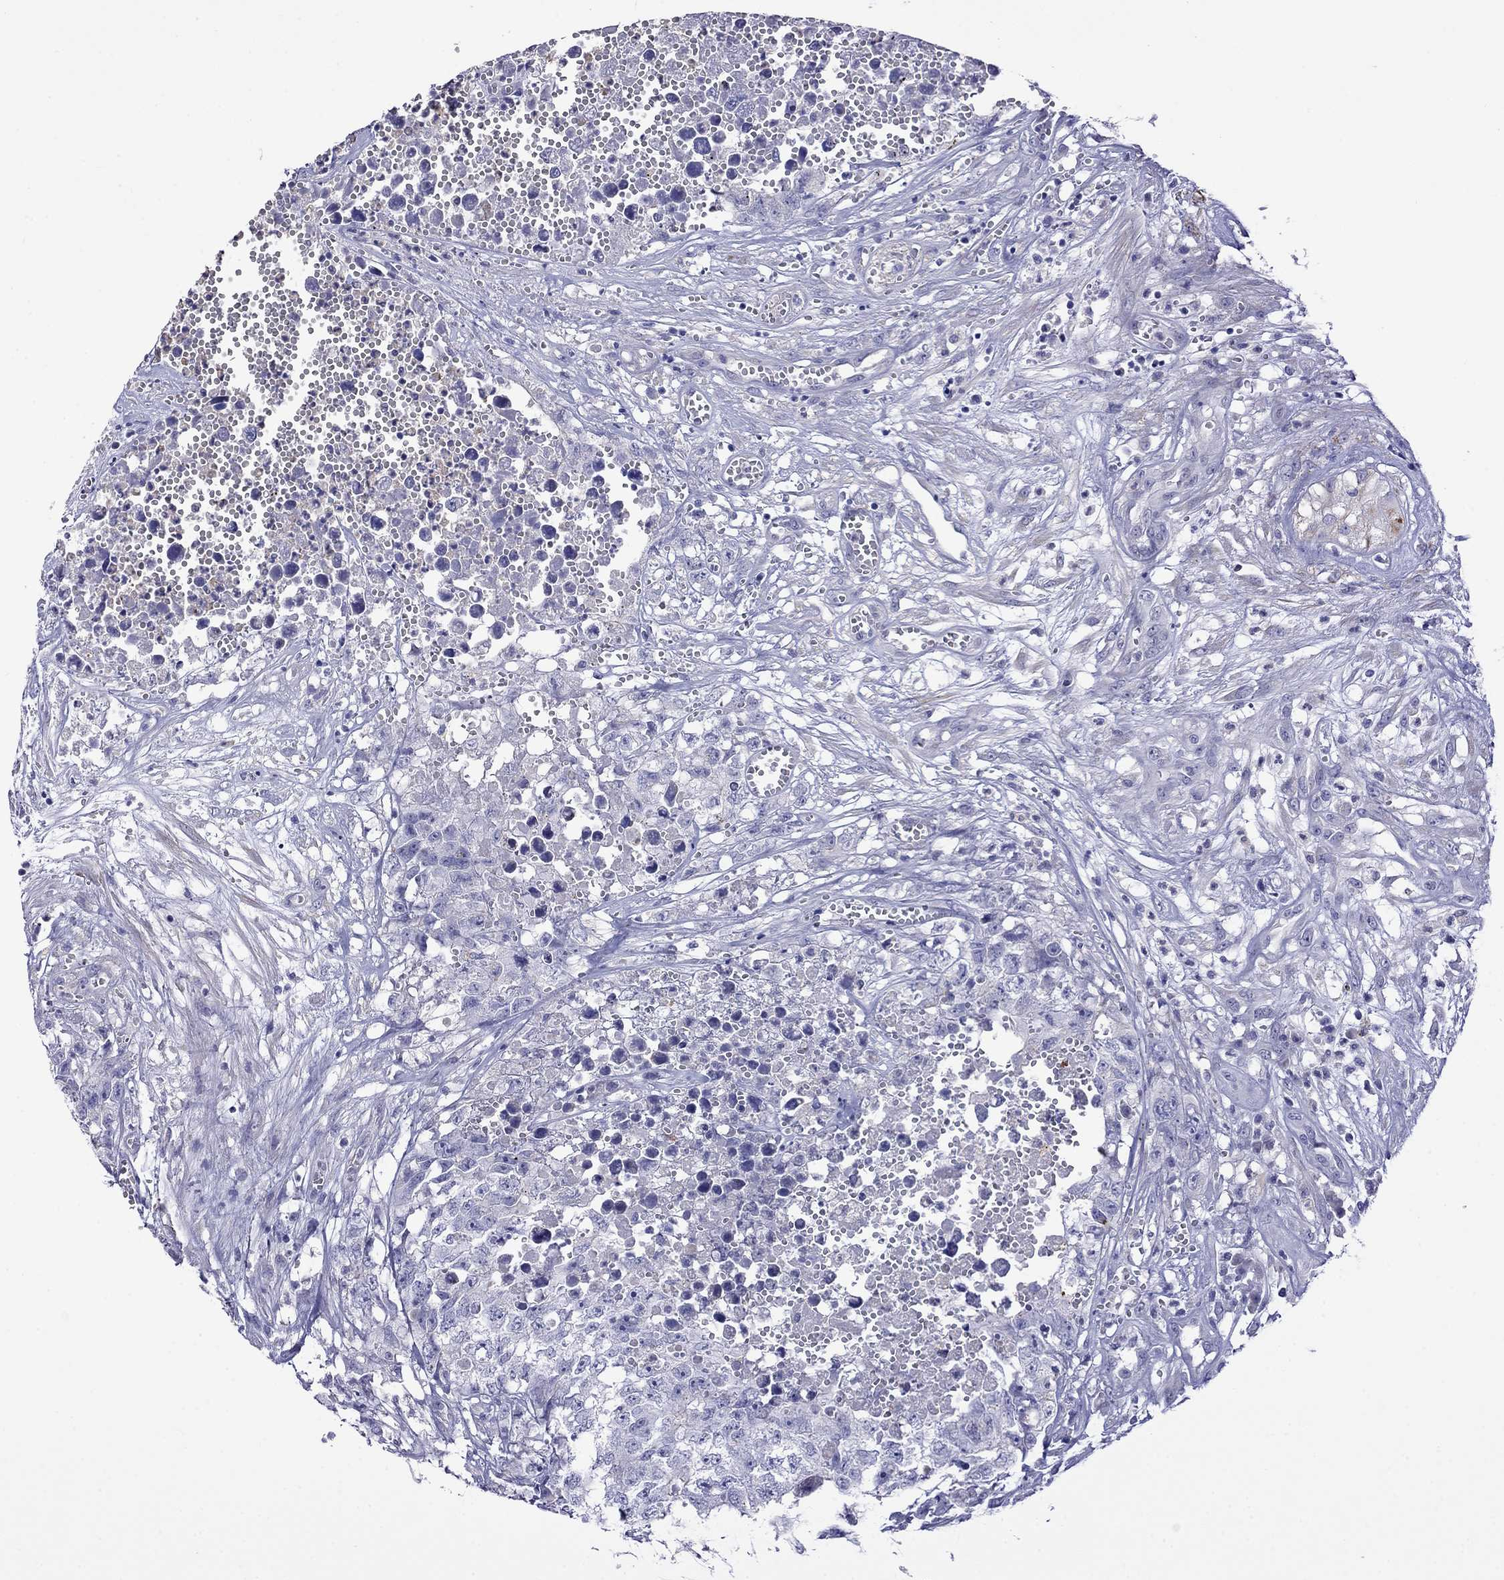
{"staining": {"intensity": "negative", "quantity": "none", "location": "none"}, "tissue": "testis cancer", "cell_type": "Tumor cells", "image_type": "cancer", "snomed": [{"axis": "morphology", "description": "Seminoma, NOS"}, {"axis": "morphology", "description": "Carcinoma, Embryonal, NOS"}, {"axis": "topography", "description": "Testis"}], "caption": "A micrograph of testis embryonal carcinoma stained for a protein demonstrates no brown staining in tumor cells.", "gene": "STAR", "patient": {"sex": "male", "age": 22}}